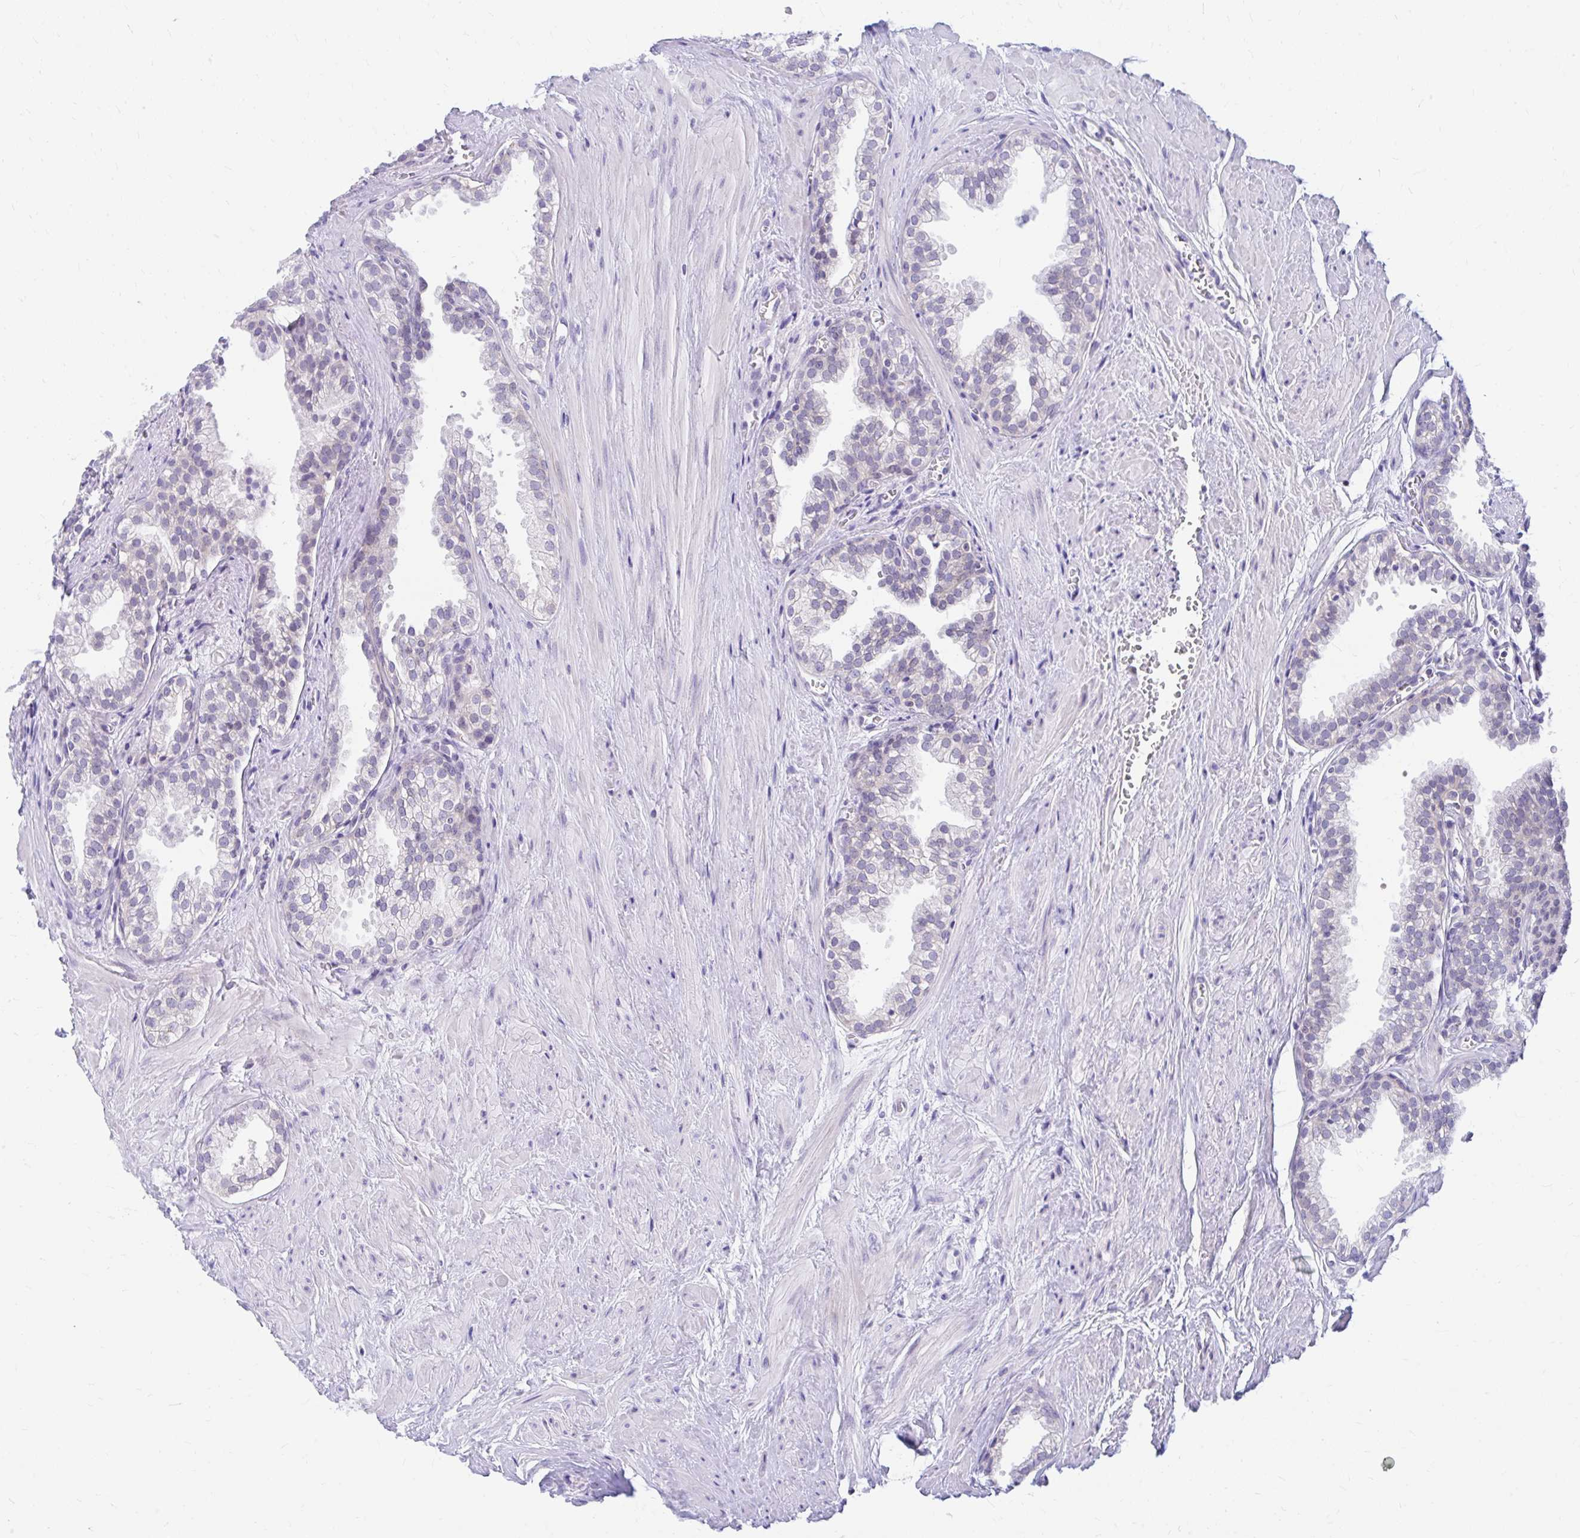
{"staining": {"intensity": "negative", "quantity": "none", "location": "none"}, "tissue": "prostate", "cell_type": "Glandular cells", "image_type": "normal", "snomed": [{"axis": "morphology", "description": "Normal tissue, NOS"}, {"axis": "topography", "description": "Prostate"}, {"axis": "topography", "description": "Peripheral nerve tissue"}], "caption": "Human prostate stained for a protein using immunohistochemistry reveals no staining in glandular cells.", "gene": "RADIL", "patient": {"sex": "male", "age": 55}}